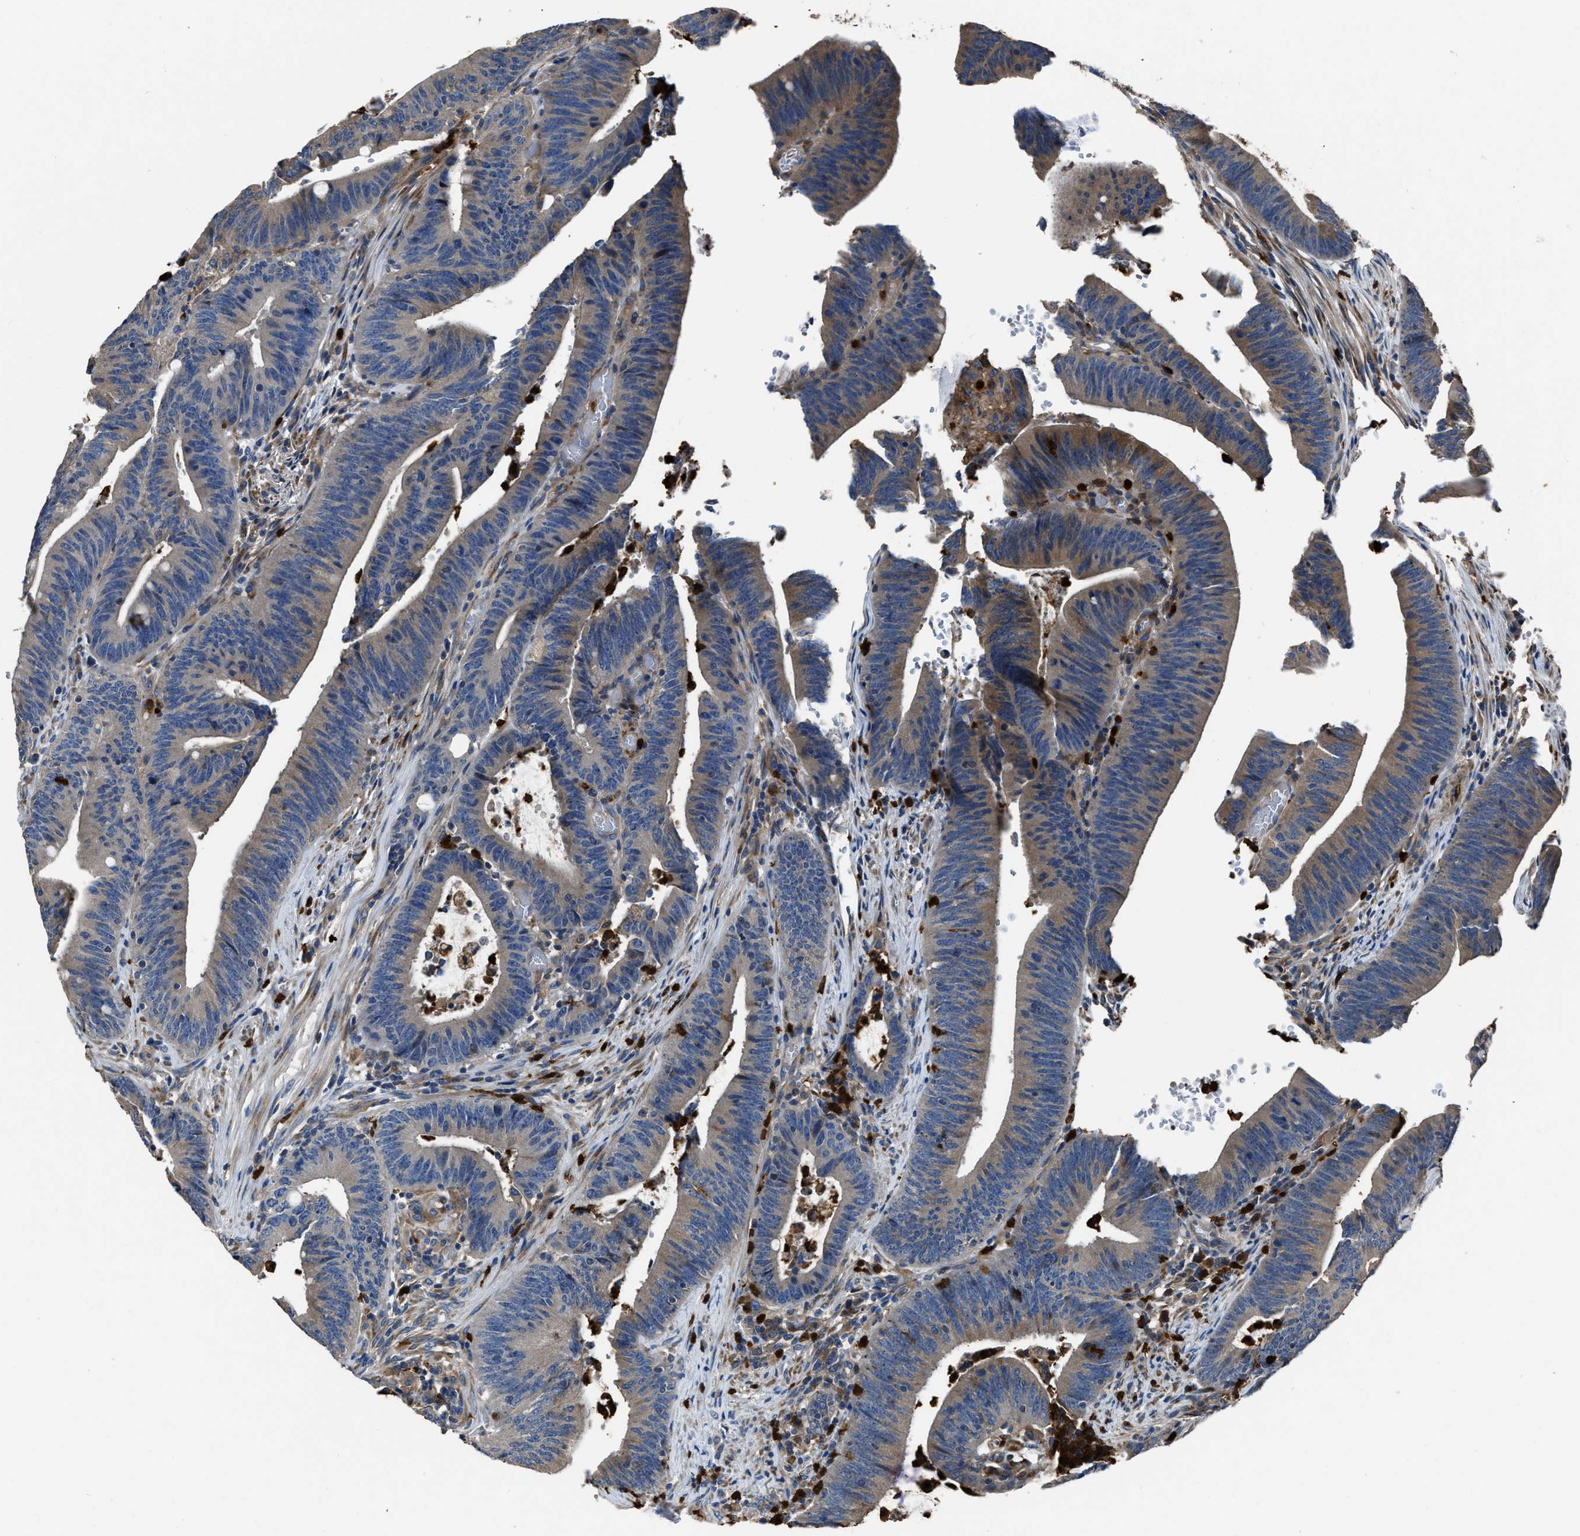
{"staining": {"intensity": "weak", "quantity": "<25%", "location": "cytoplasmic/membranous"}, "tissue": "colorectal cancer", "cell_type": "Tumor cells", "image_type": "cancer", "snomed": [{"axis": "morphology", "description": "Normal tissue, NOS"}, {"axis": "morphology", "description": "Adenocarcinoma, NOS"}, {"axis": "topography", "description": "Rectum"}], "caption": "This is an immunohistochemistry (IHC) micrograph of human colorectal cancer. There is no positivity in tumor cells.", "gene": "ANGPT1", "patient": {"sex": "female", "age": 66}}